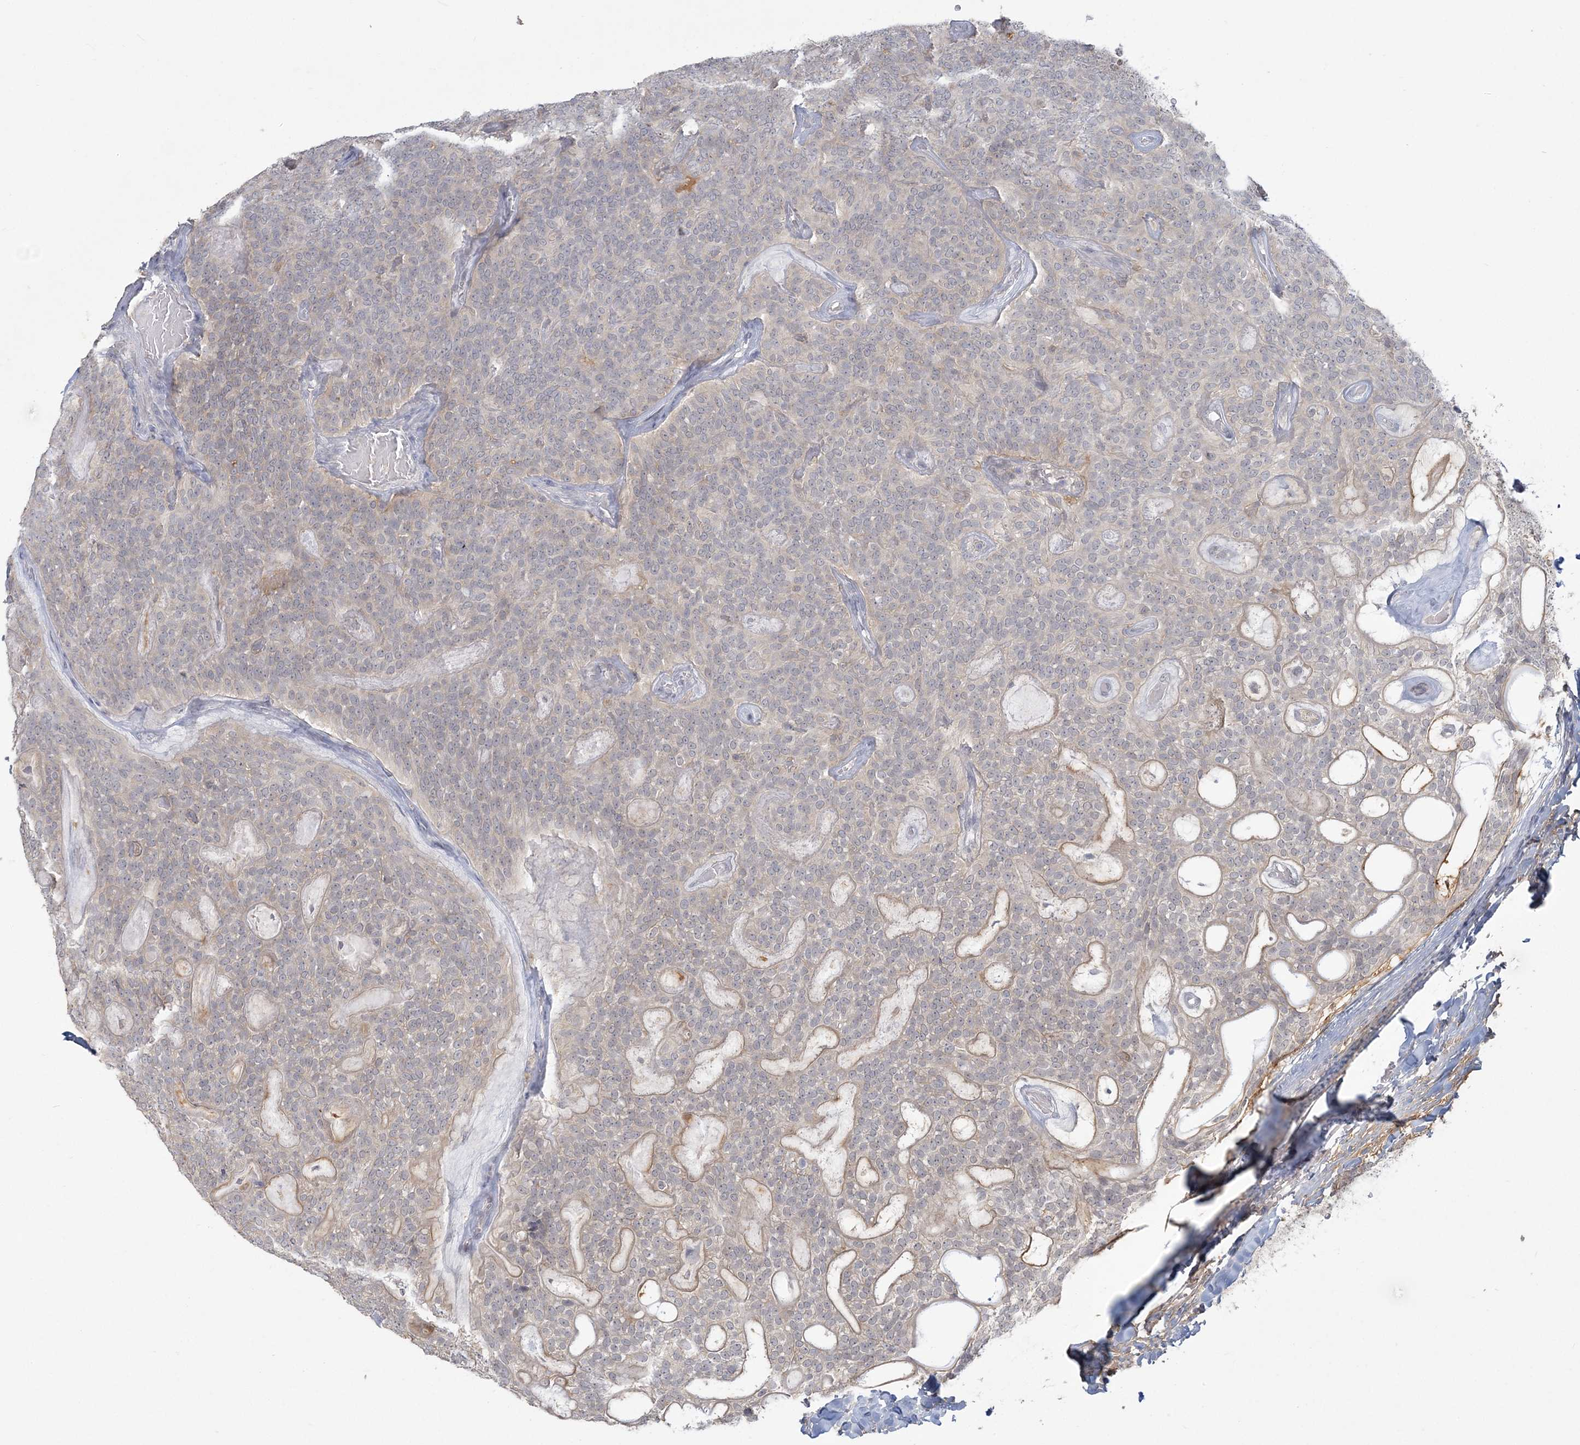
{"staining": {"intensity": "negative", "quantity": "none", "location": "none"}, "tissue": "head and neck cancer", "cell_type": "Tumor cells", "image_type": "cancer", "snomed": [{"axis": "morphology", "description": "Adenocarcinoma, NOS"}, {"axis": "topography", "description": "Head-Neck"}], "caption": "This image is of head and neck adenocarcinoma stained with immunohistochemistry to label a protein in brown with the nuclei are counter-stained blue. There is no staining in tumor cells.", "gene": "ANKS1A", "patient": {"sex": "male", "age": 66}}